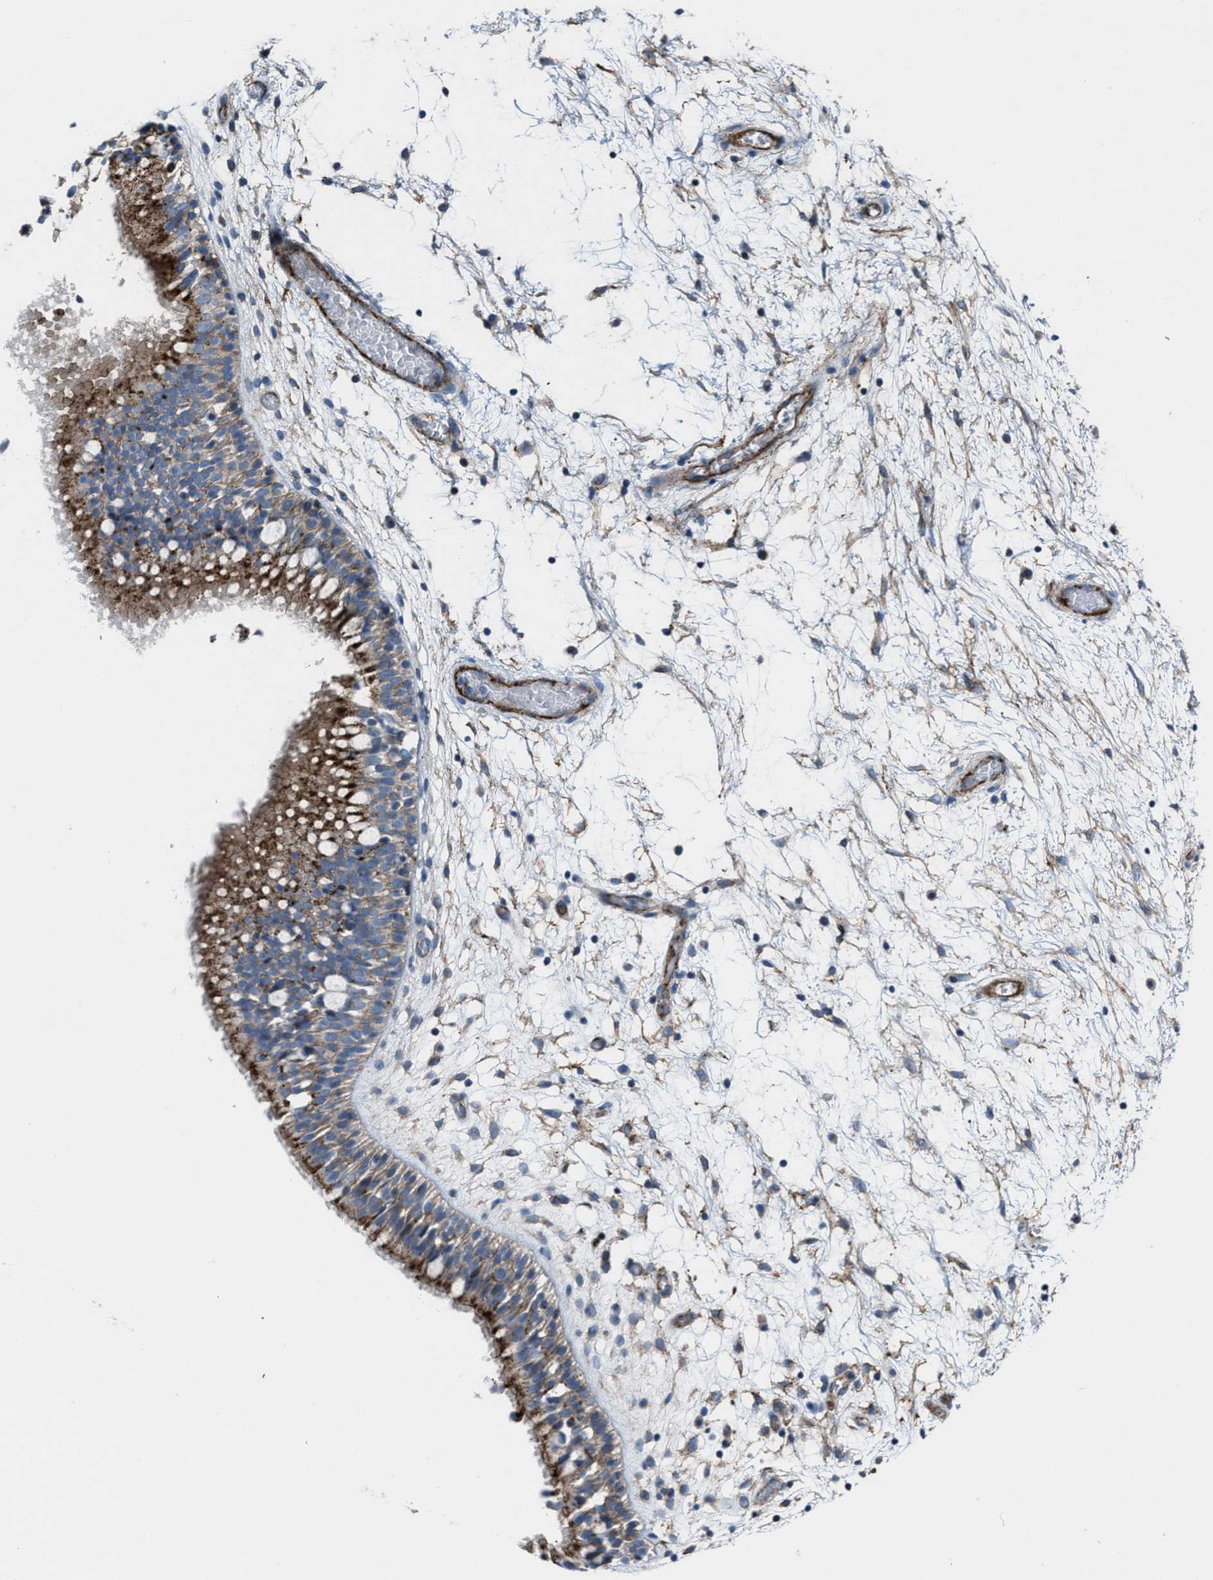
{"staining": {"intensity": "strong", "quantity": ">75%", "location": "cytoplasmic/membranous"}, "tissue": "nasopharynx", "cell_type": "Respiratory epithelial cells", "image_type": "normal", "snomed": [{"axis": "morphology", "description": "Normal tissue, NOS"}, {"axis": "morphology", "description": "Inflammation, NOS"}, {"axis": "topography", "description": "Nasopharynx"}], "caption": "The image displays staining of benign nasopharynx, revealing strong cytoplasmic/membranous protein staining (brown color) within respiratory epithelial cells. Using DAB (brown) and hematoxylin (blue) stains, captured at high magnification using brightfield microscopy.", "gene": "AGPAT2", "patient": {"sex": "male", "age": 48}}